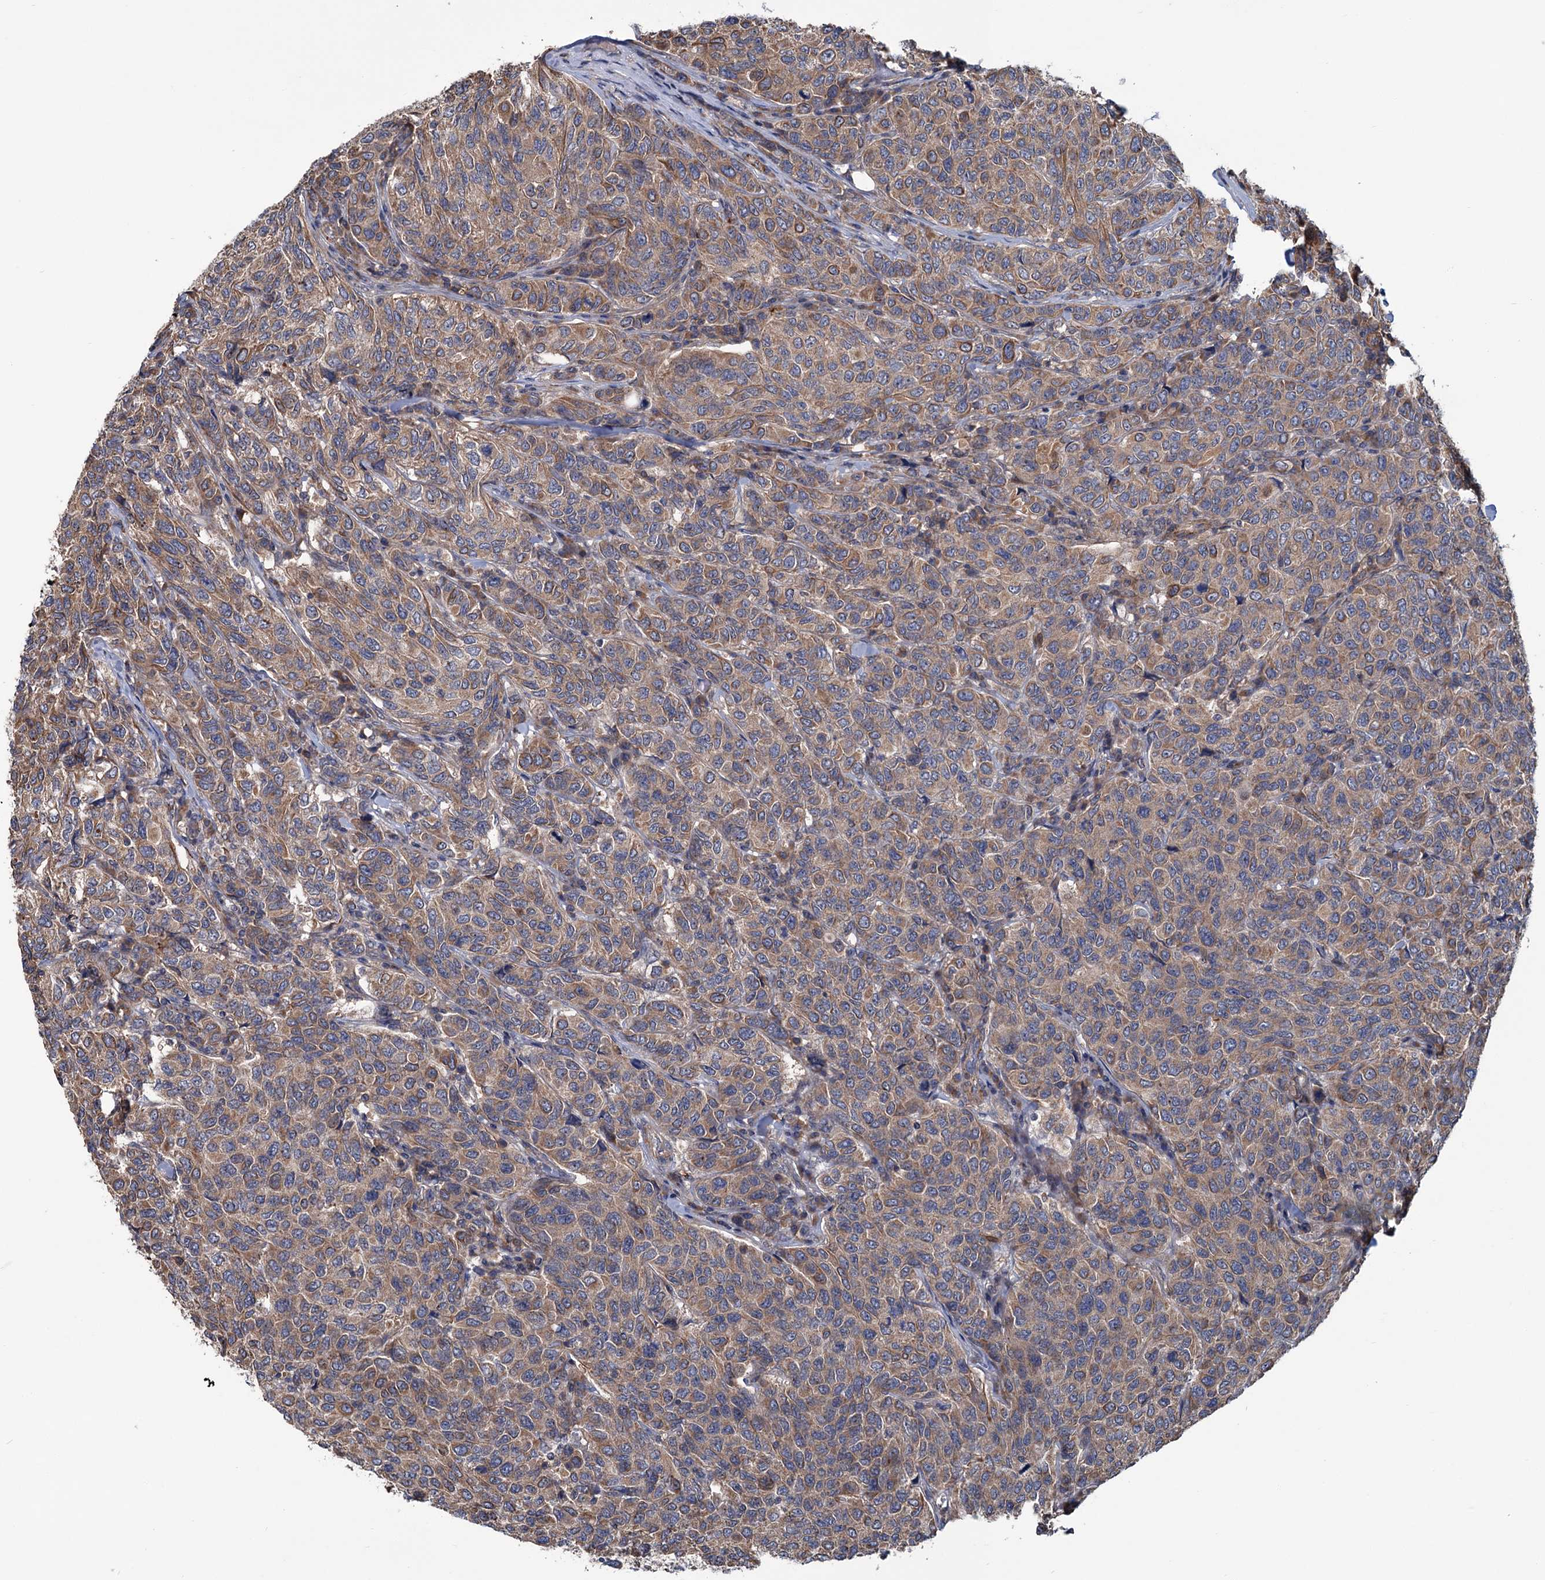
{"staining": {"intensity": "weak", "quantity": ">75%", "location": "cytoplasmic/membranous"}, "tissue": "breast cancer", "cell_type": "Tumor cells", "image_type": "cancer", "snomed": [{"axis": "morphology", "description": "Duct carcinoma"}, {"axis": "topography", "description": "Breast"}], "caption": "Protein expression analysis of breast infiltrating ductal carcinoma displays weak cytoplasmic/membranous positivity in approximately >75% of tumor cells.", "gene": "MTRR", "patient": {"sex": "female", "age": 55}}